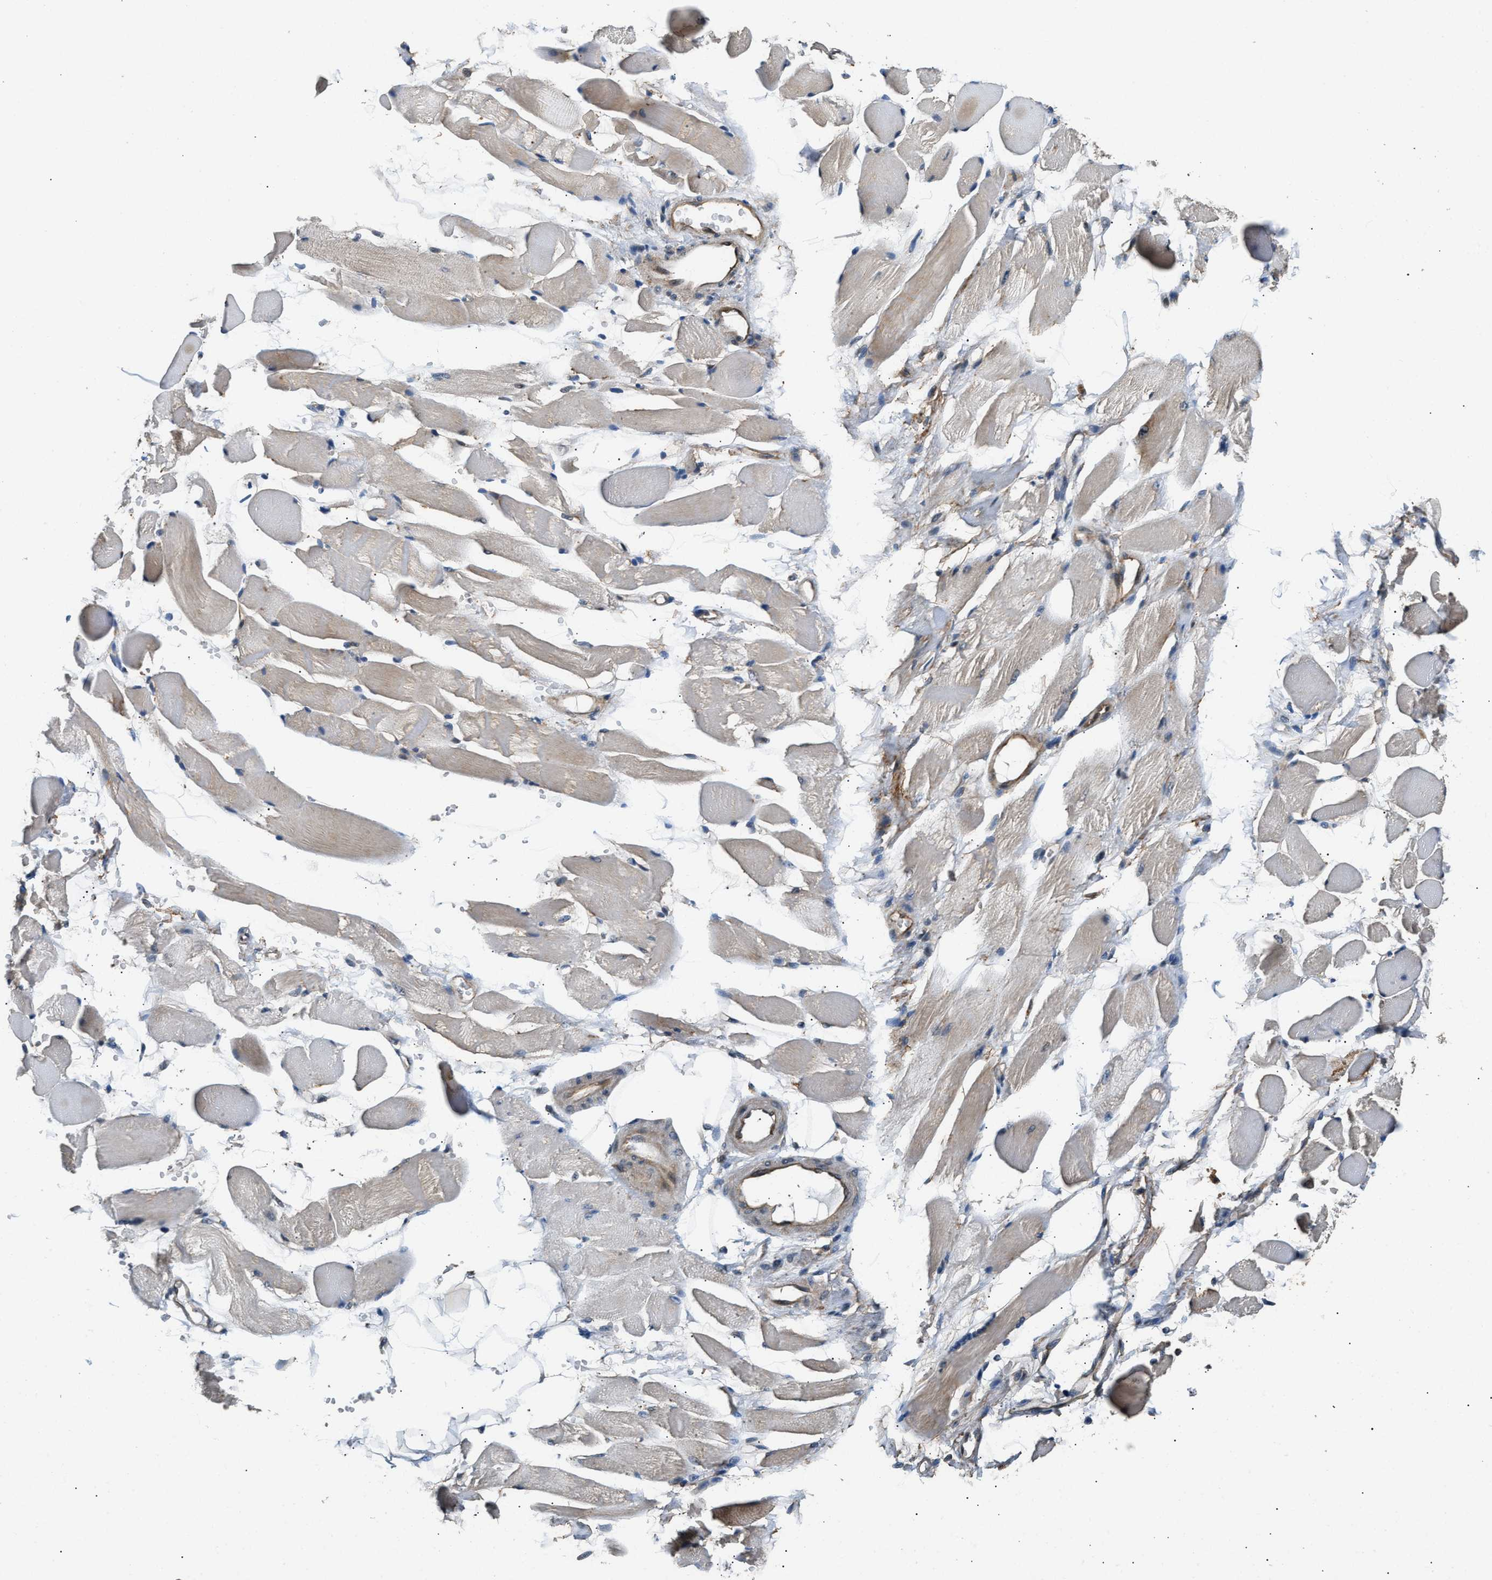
{"staining": {"intensity": "moderate", "quantity": "25%-75%", "location": "cytoplasmic/membranous"}, "tissue": "skeletal muscle", "cell_type": "Myocytes", "image_type": "normal", "snomed": [{"axis": "morphology", "description": "Normal tissue, NOS"}, {"axis": "topography", "description": "Skeletal muscle"}, {"axis": "topography", "description": "Peripheral nerve tissue"}], "caption": "DAB (3,3'-diaminobenzidine) immunohistochemical staining of unremarkable skeletal muscle shows moderate cytoplasmic/membranous protein expression in approximately 25%-75% of myocytes.", "gene": "DNAJC2", "patient": {"sex": "female", "age": 84}}